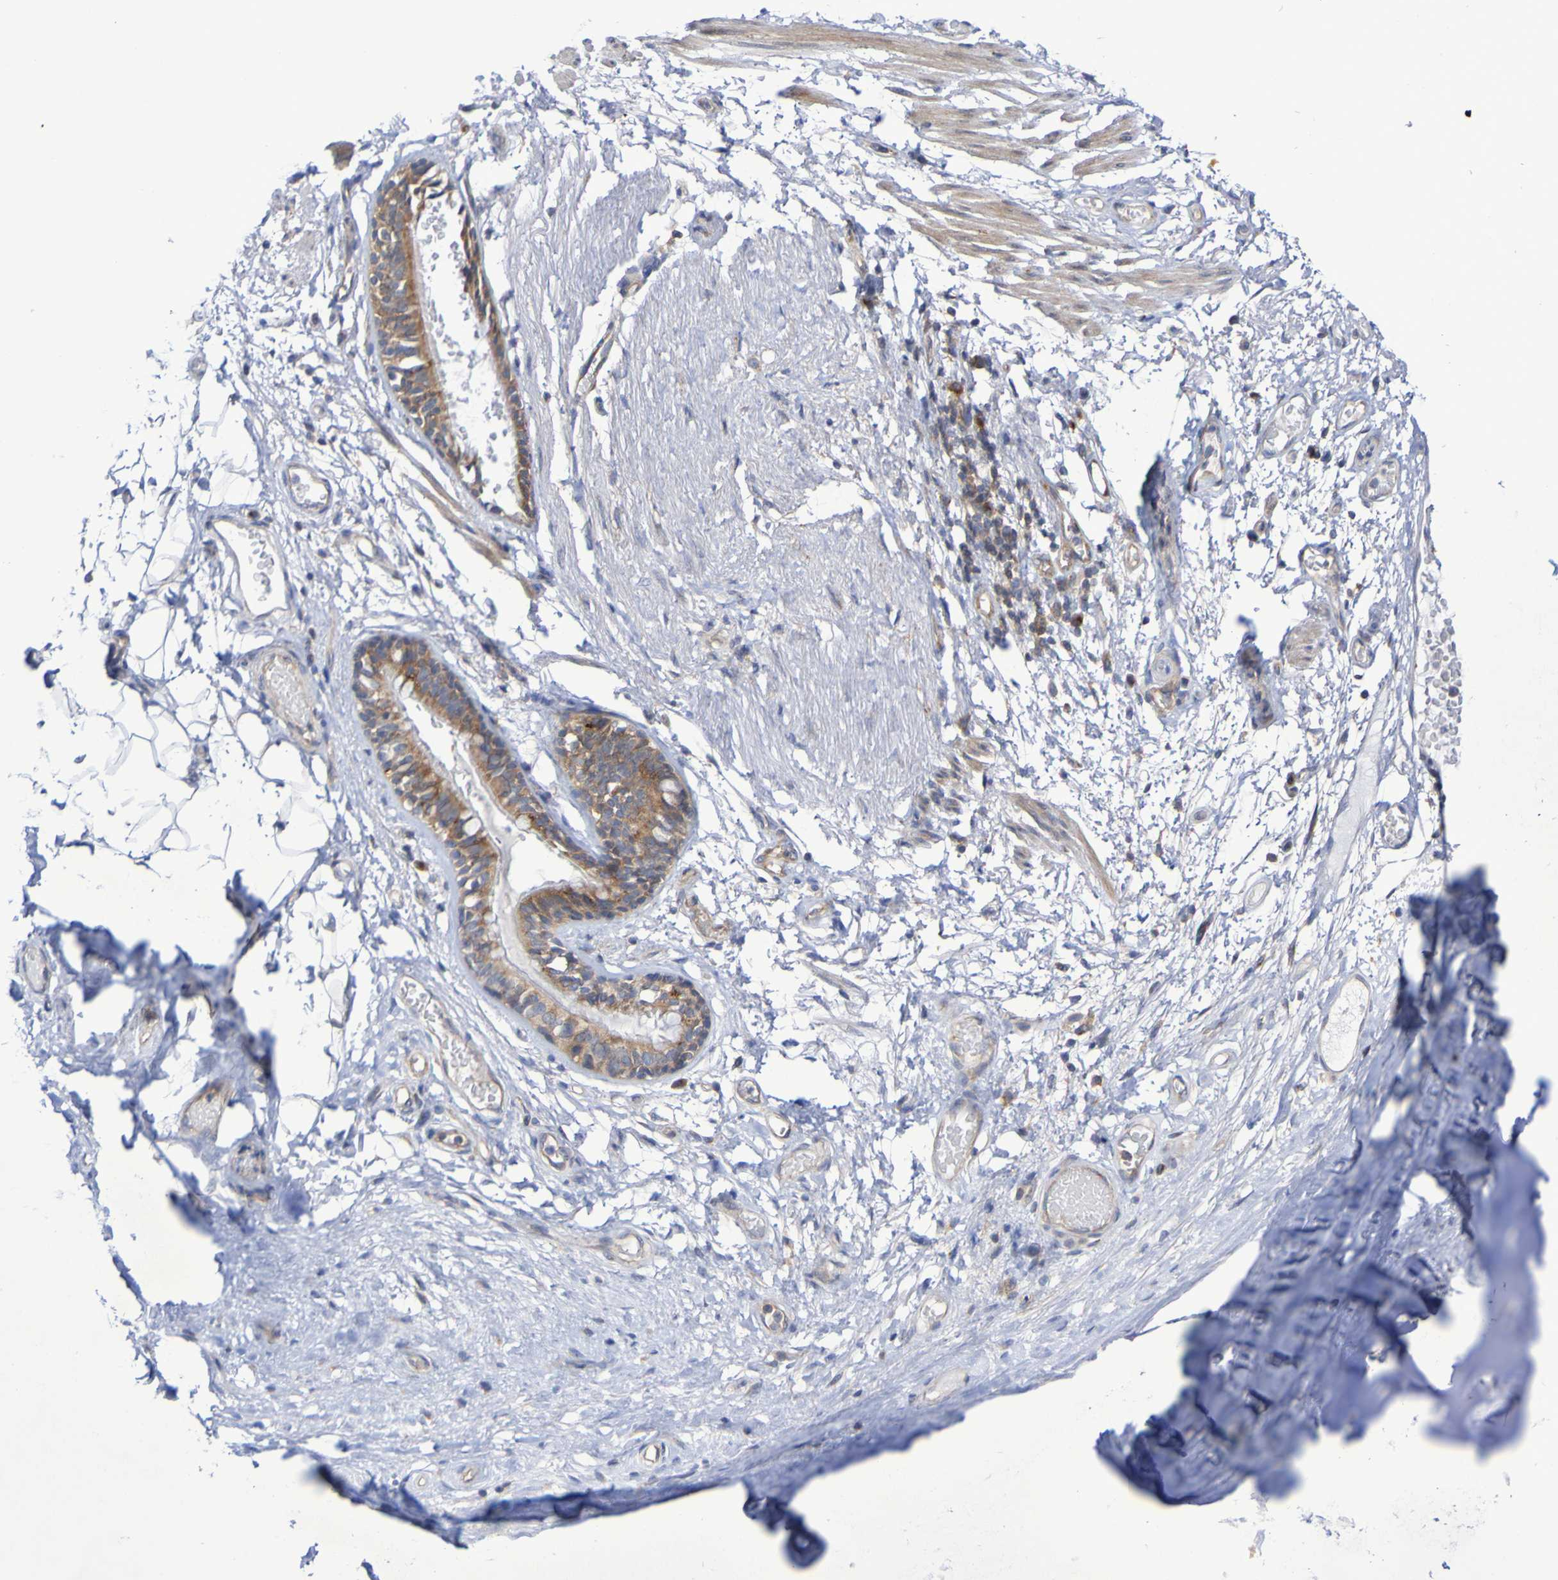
{"staining": {"intensity": "negative", "quantity": "none", "location": "none"}, "tissue": "adipose tissue", "cell_type": "Adipocytes", "image_type": "normal", "snomed": [{"axis": "morphology", "description": "Normal tissue, NOS"}, {"axis": "topography", "description": "Cartilage tissue"}, {"axis": "topography", "description": "Bronchus"}], "caption": "Immunohistochemistry (IHC) of benign human adipose tissue shows no positivity in adipocytes. The staining is performed using DAB brown chromogen with nuclei counter-stained in using hematoxylin.", "gene": "LMBRD2", "patient": {"sex": "female", "age": 73}}